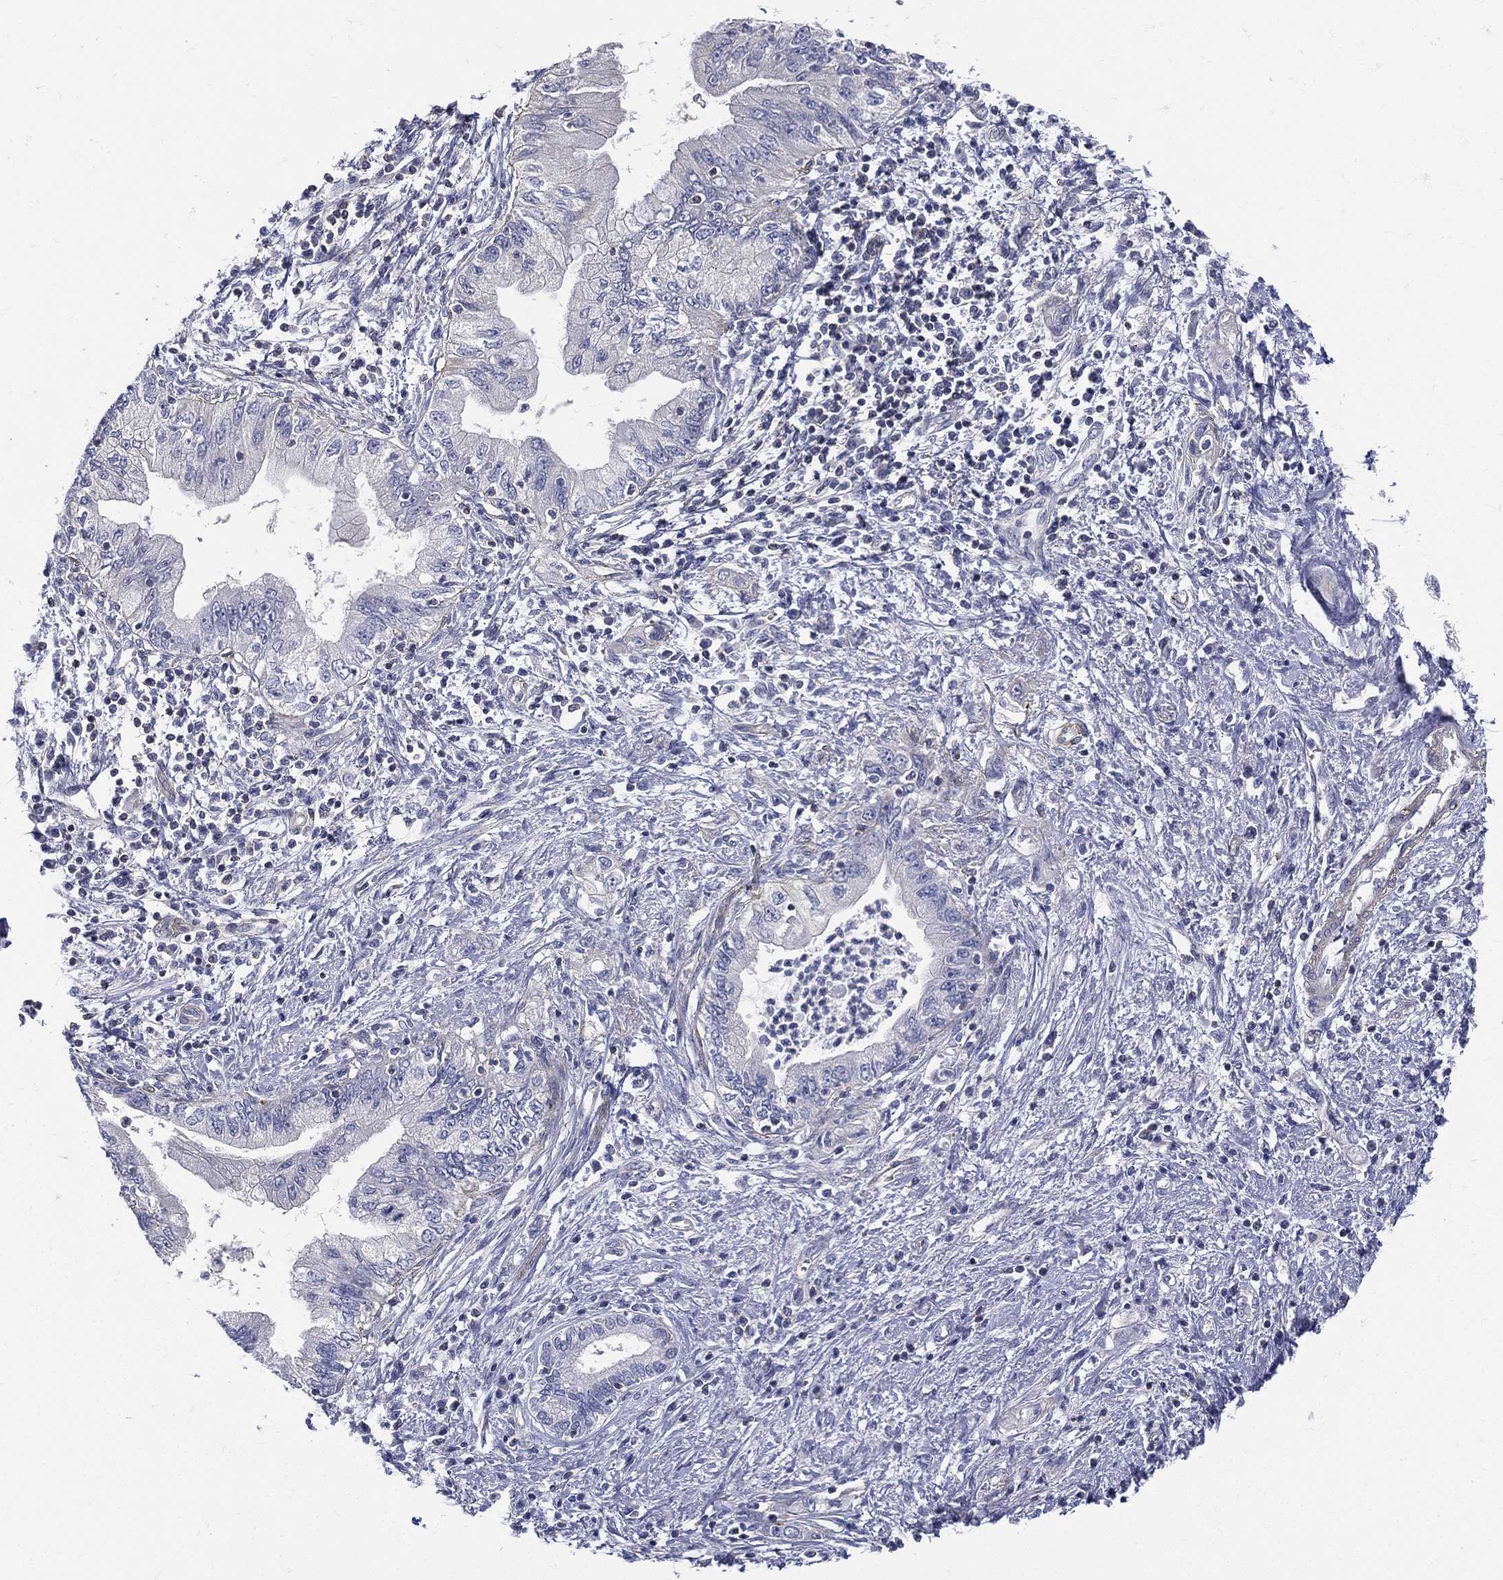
{"staining": {"intensity": "negative", "quantity": "none", "location": "none"}, "tissue": "pancreatic cancer", "cell_type": "Tumor cells", "image_type": "cancer", "snomed": [{"axis": "morphology", "description": "Adenocarcinoma, NOS"}, {"axis": "topography", "description": "Pancreas"}], "caption": "A high-resolution image shows immunohistochemistry (IHC) staining of adenocarcinoma (pancreatic), which shows no significant expression in tumor cells.", "gene": "ETNPPL", "patient": {"sex": "female", "age": 73}}